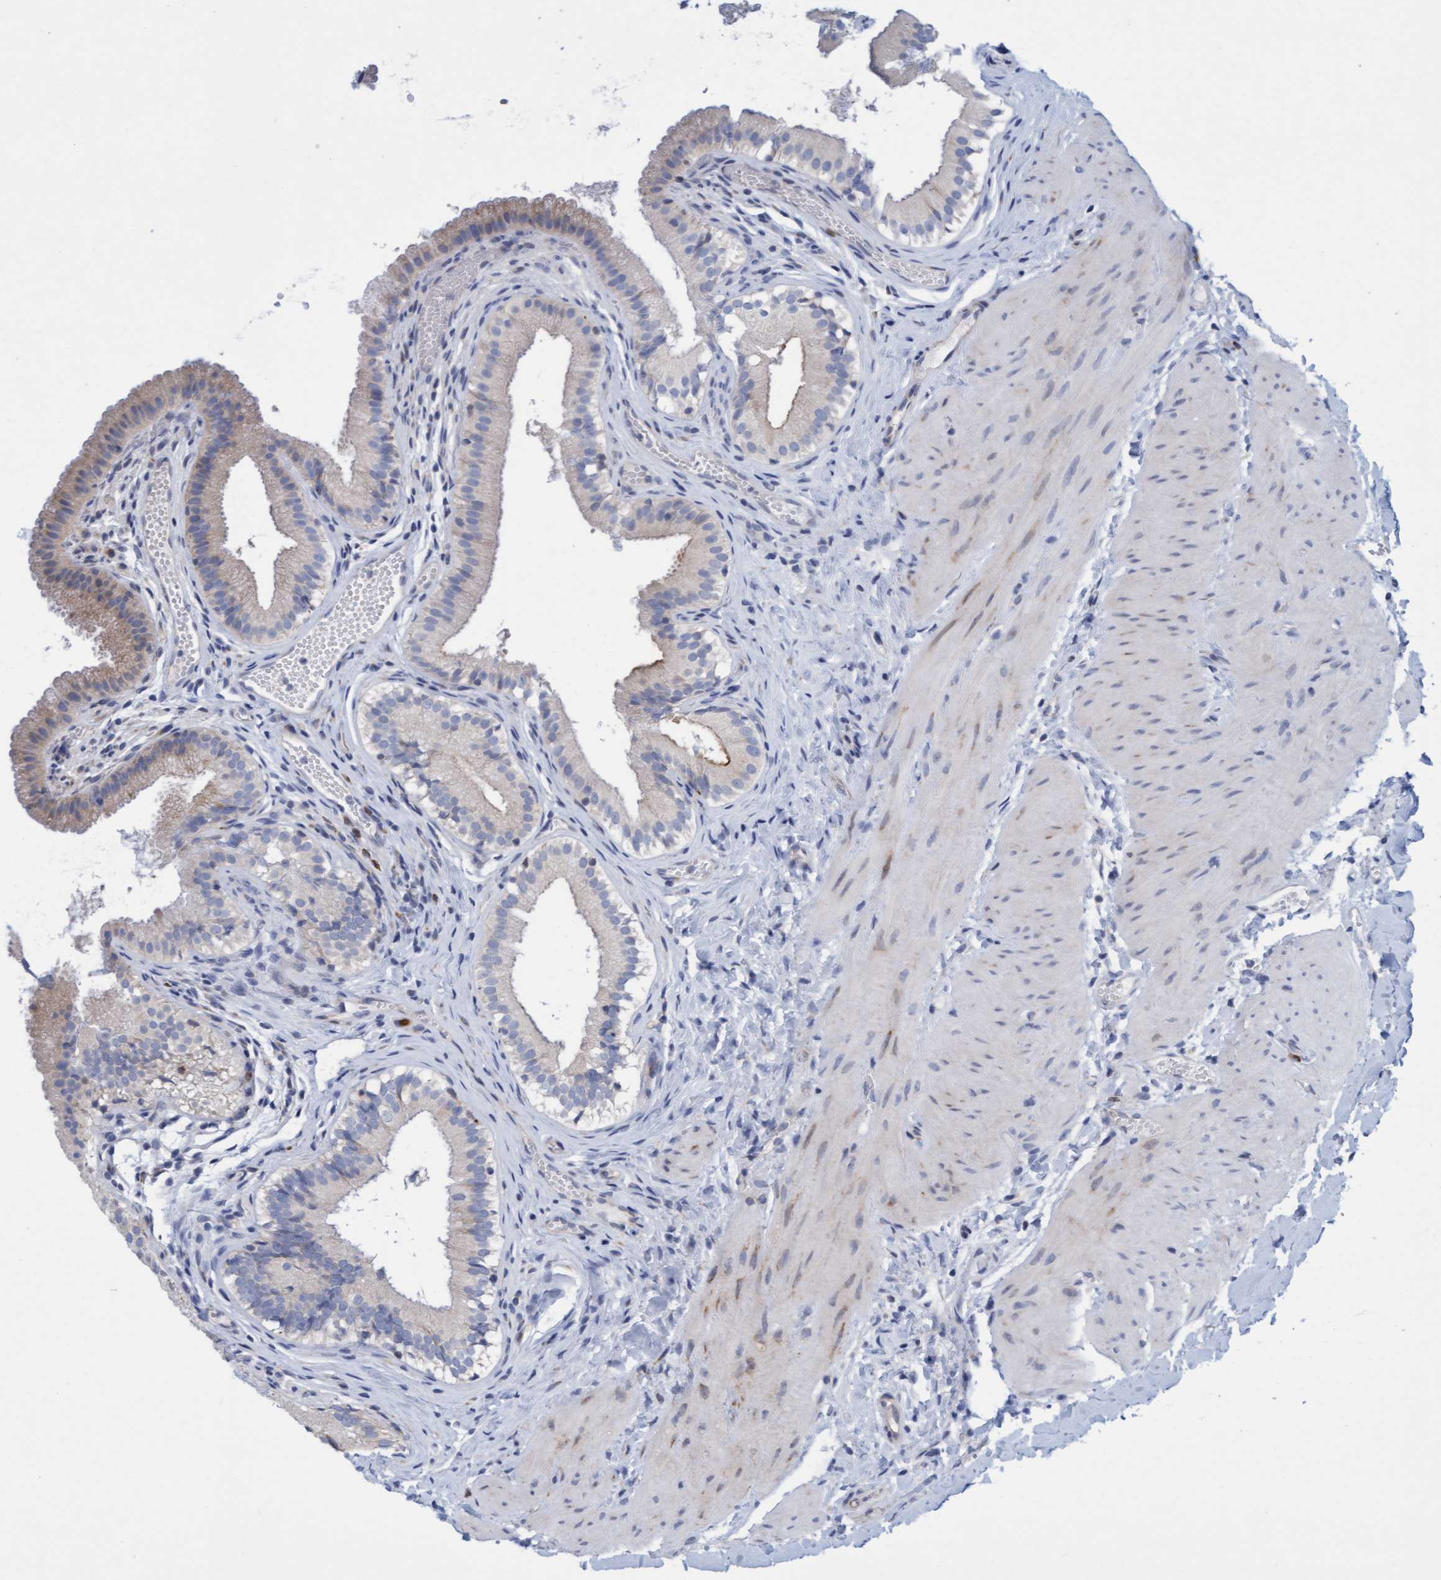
{"staining": {"intensity": "moderate", "quantity": "25%-75%", "location": "cytoplasmic/membranous"}, "tissue": "gallbladder", "cell_type": "Glandular cells", "image_type": "normal", "snomed": [{"axis": "morphology", "description": "Normal tissue, NOS"}, {"axis": "topography", "description": "Gallbladder"}], "caption": "Gallbladder stained with DAB immunohistochemistry demonstrates medium levels of moderate cytoplasmic/membranous positivity in about 25%-75% of glandular cells.", "gene": "SLC28A3", "patient": {"sex": "female", "age": 26}}